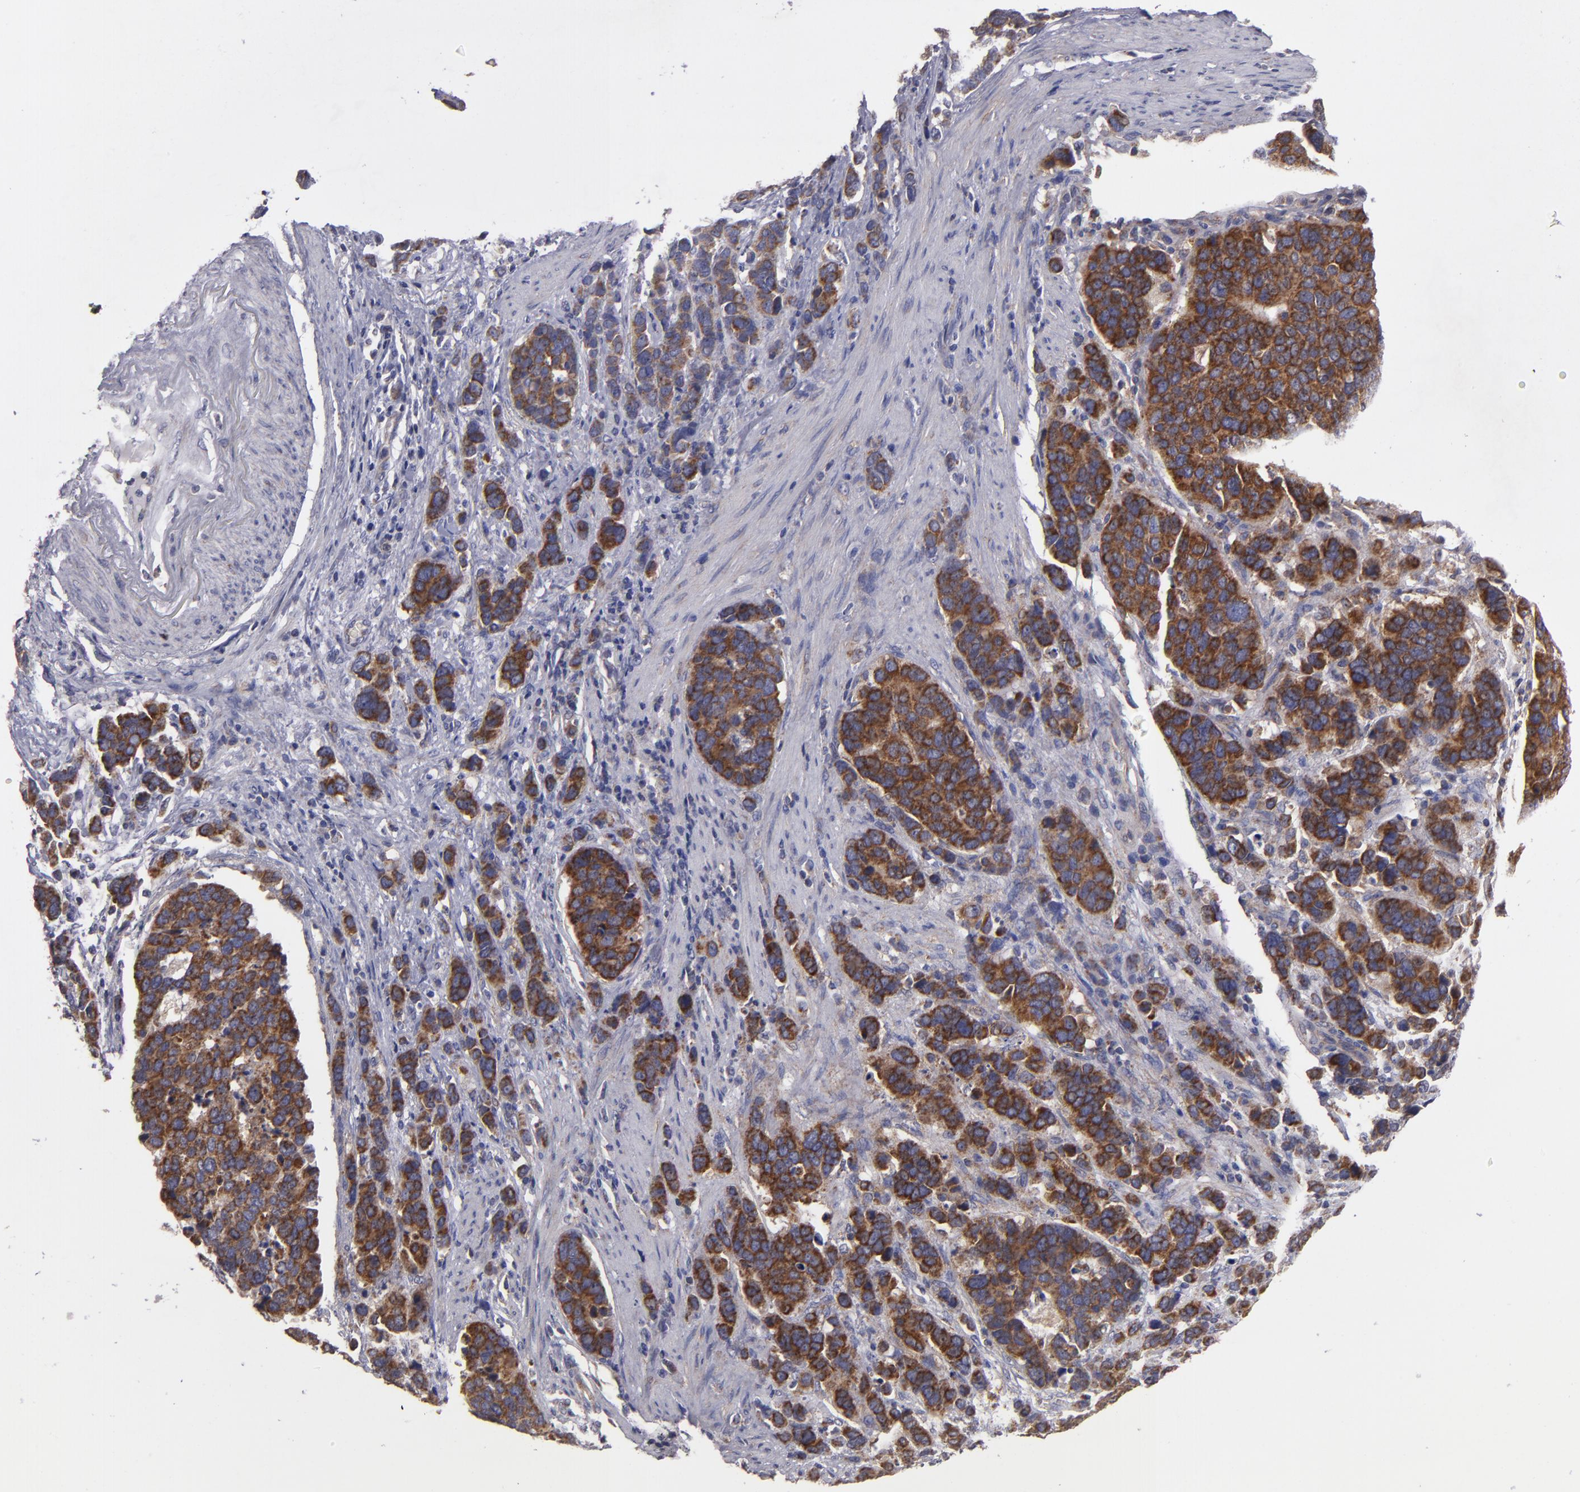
{"staining": {"intensity": "strong", "quantity": ">75%", "location": "cytoplasmic/membranous"}, "tissue": "stomach cancer", "cell_type": "Tumor cells", "image_type": "cancer", "snomed": [{"axis": "morphology", "description": "Adenocarcinoma, NOS"}, {"axis": "topography", "description": "Stomach, upper"}], "caption": "A histopathology image of human stomach cancer (adenocarcinoma) stained for a protein demonstrates strong cytoplasmic/membranous brown staining in tumor cells. Nuclei are stained in blue.", "gene": "CLTA", "patient": {"sex": "male", "age": 71}}